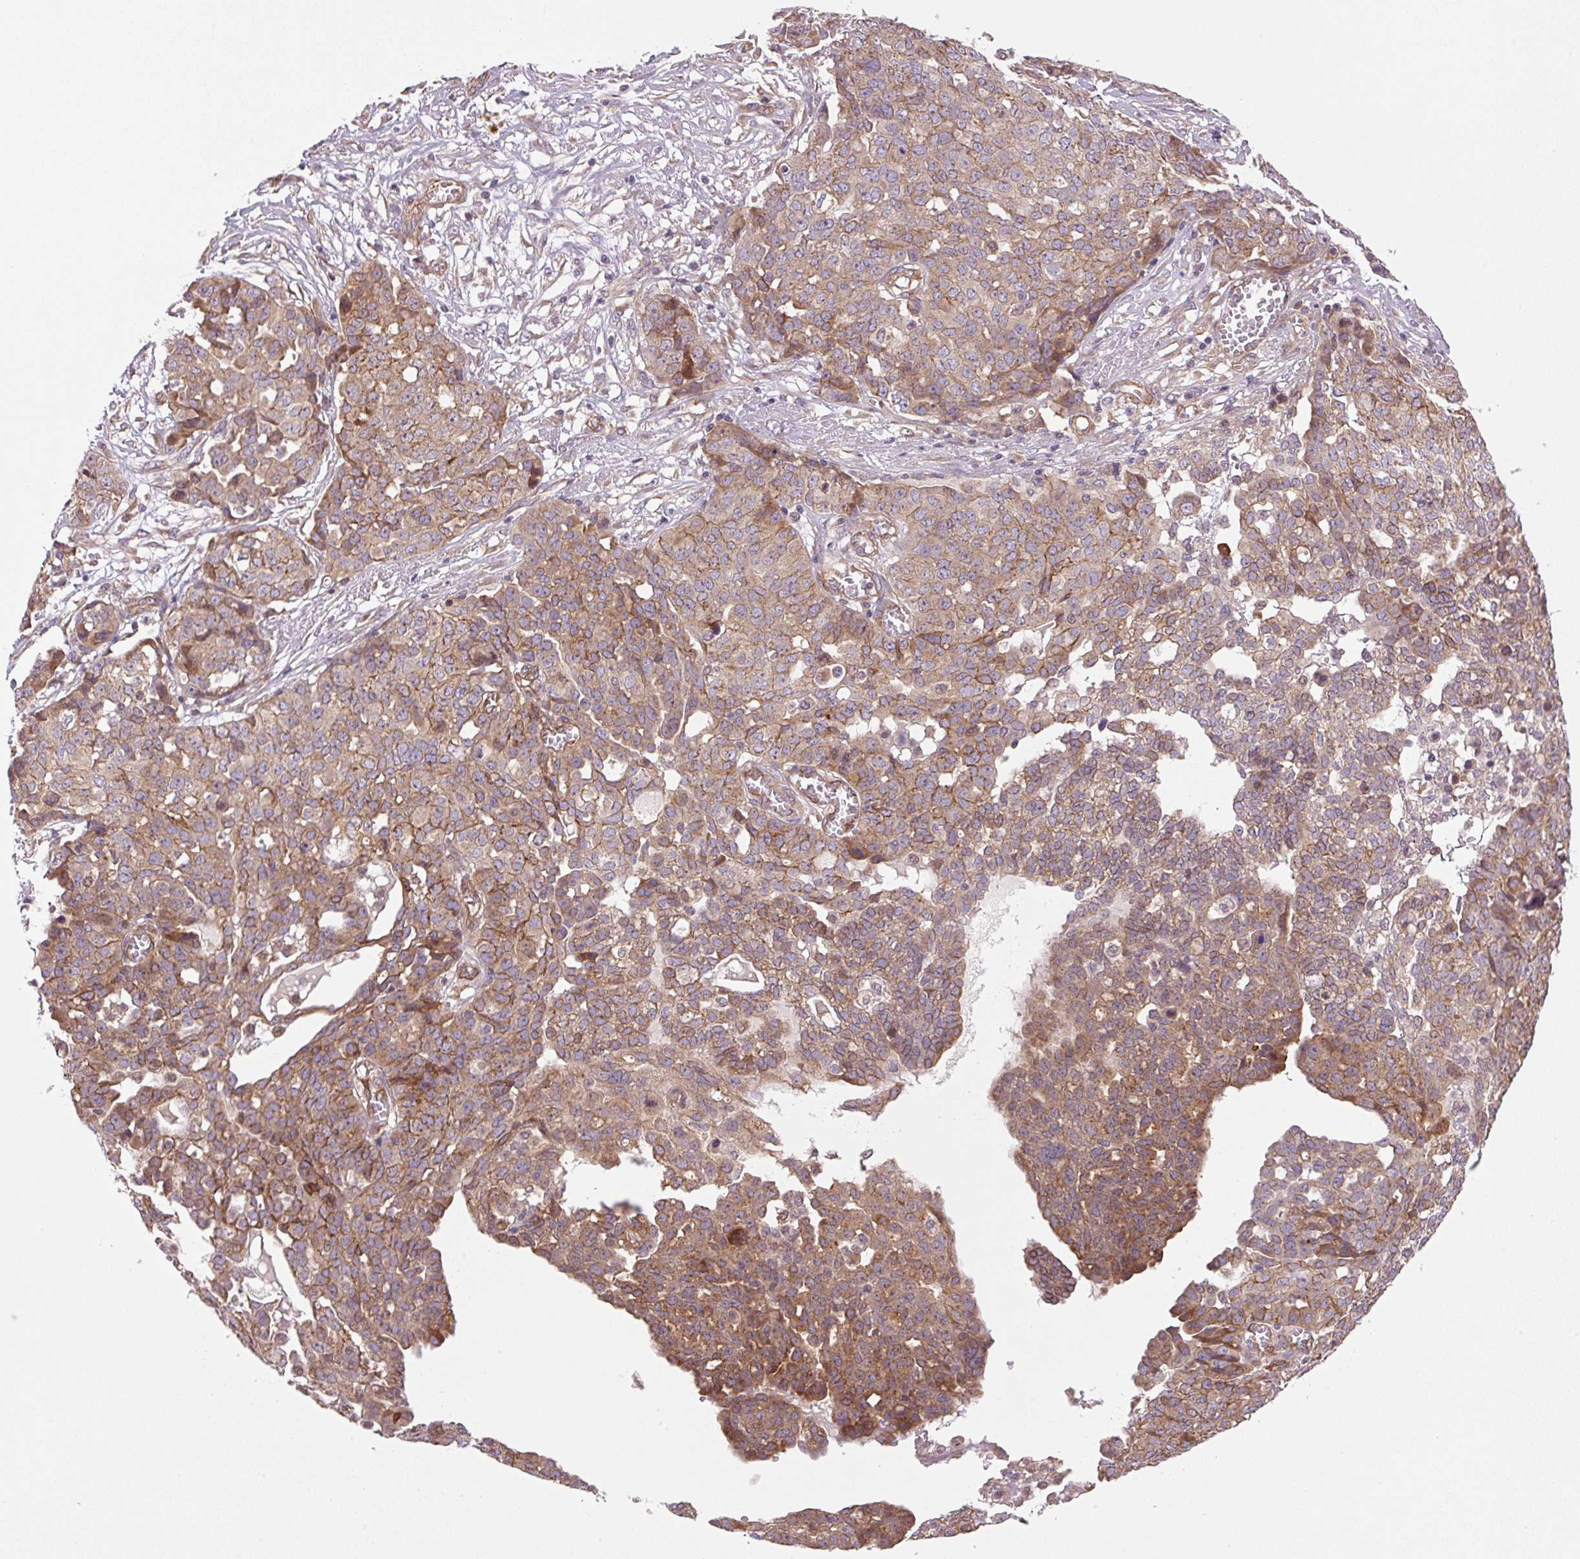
{"staining": {"intensity": "moderate", "quantity": ">75%", "location": "cytoplasmic/membranous"}, "tissue": "ovarian cancer", "cell_type": "Tumor cells", "image_type": "cancer", "snomed": [{"axis": "morphology", "description": "Cystadenocarcinoma, serous, NOS"}, {"axis": "topography", "description": "Soft tissue"}, {"axis": "topography", "description": "Ovary"}], "caption": "Immunohistochemistry photomicrograph of neoplastic tissue: human serous cystadenocarcinoma (ovarian) stained using immunohistochemistry (IHC) exhibits medium levels of moderate protein expression localized specifically in the cytoplasmic/membranous of tumor cells, appearing as a cytoplasmic/membranous brown color.", "gene": "SEPTIN10", "patient": {"sex": "female", "age": 57}}